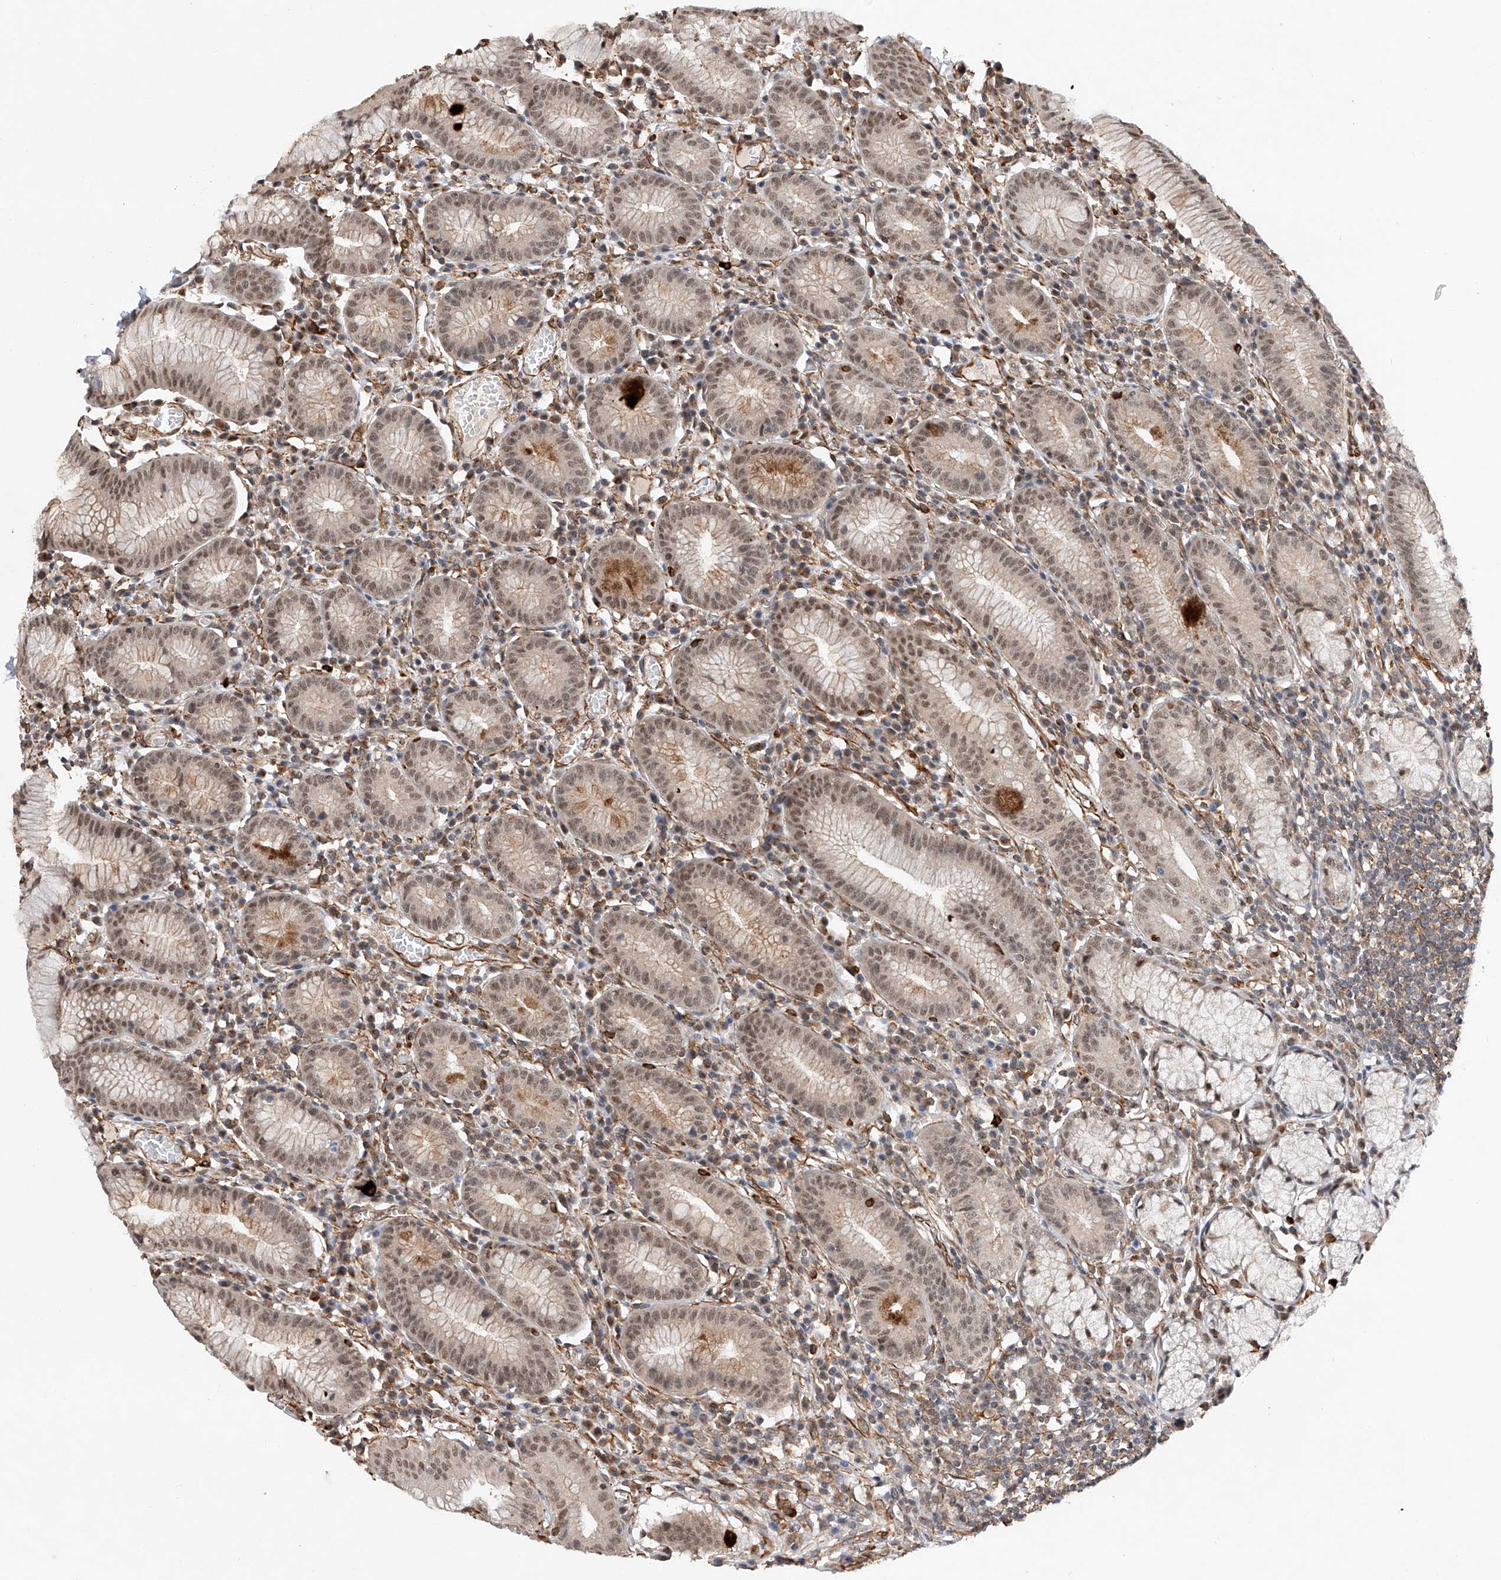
{"staining": {"intensity": "moderate", "quantity": "25%-75%", "location": "cytoplasmic/membranous,nuclear"}, "tissue": "stomach", "cell_type": "Glandular cells", "image_type": "normal", "snomed": [{"axis": "morphology", "description": "Normal tissue, NOS"}, {"axis": "topography", "description": "Stomach"}], "caption": "The immunohistochemical stain labels moderate cytoplasmic/membranous,nuclear expression in glandular cells of normal stomach. The protein is shown in brown color, while the nuclei are stained blue.", "gene": "AMD1", "patient": {"sex": "male", "age": 55}}